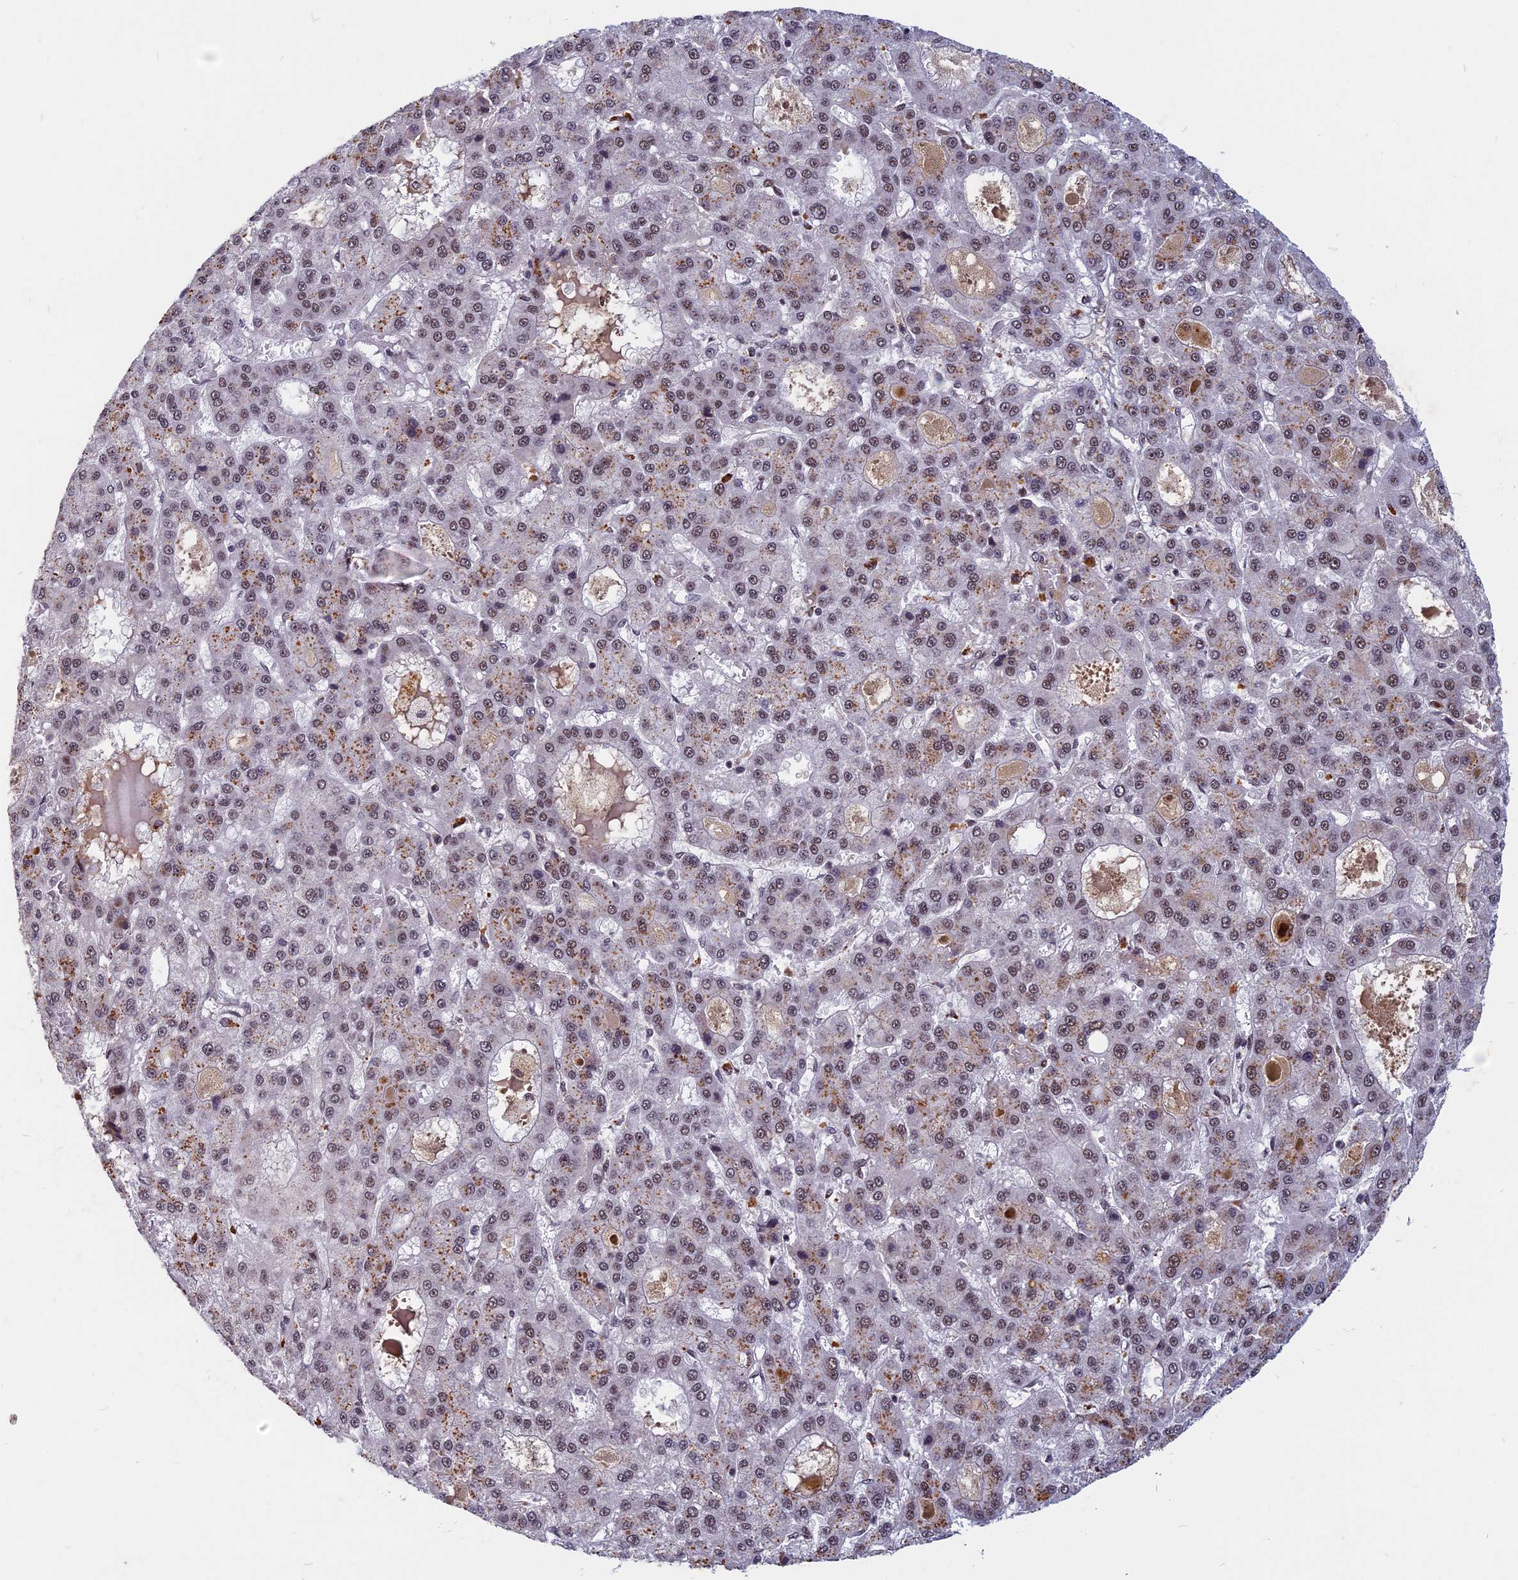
{"staining": {"intensity": "moderate", "quantity": "25%-75%", "location": "nuclear"}, "tissue": "liver cancer", "cell_type": "Tumor cells", "image_type": "cancer", "snomed": [{"axis": "morphology", "description": "Carcinoma, Hepatocellular, NOS"}, {"axis": "topography", "description": "Liver"}], "caption": "The image reveals staining of liver cancer (hepatocellular carcinoma), revealing moderate nuclear protein positivity (brown color) within tumor cells.", "gene": "CDC7", "patient": {"sex": "male", "age": 70}}